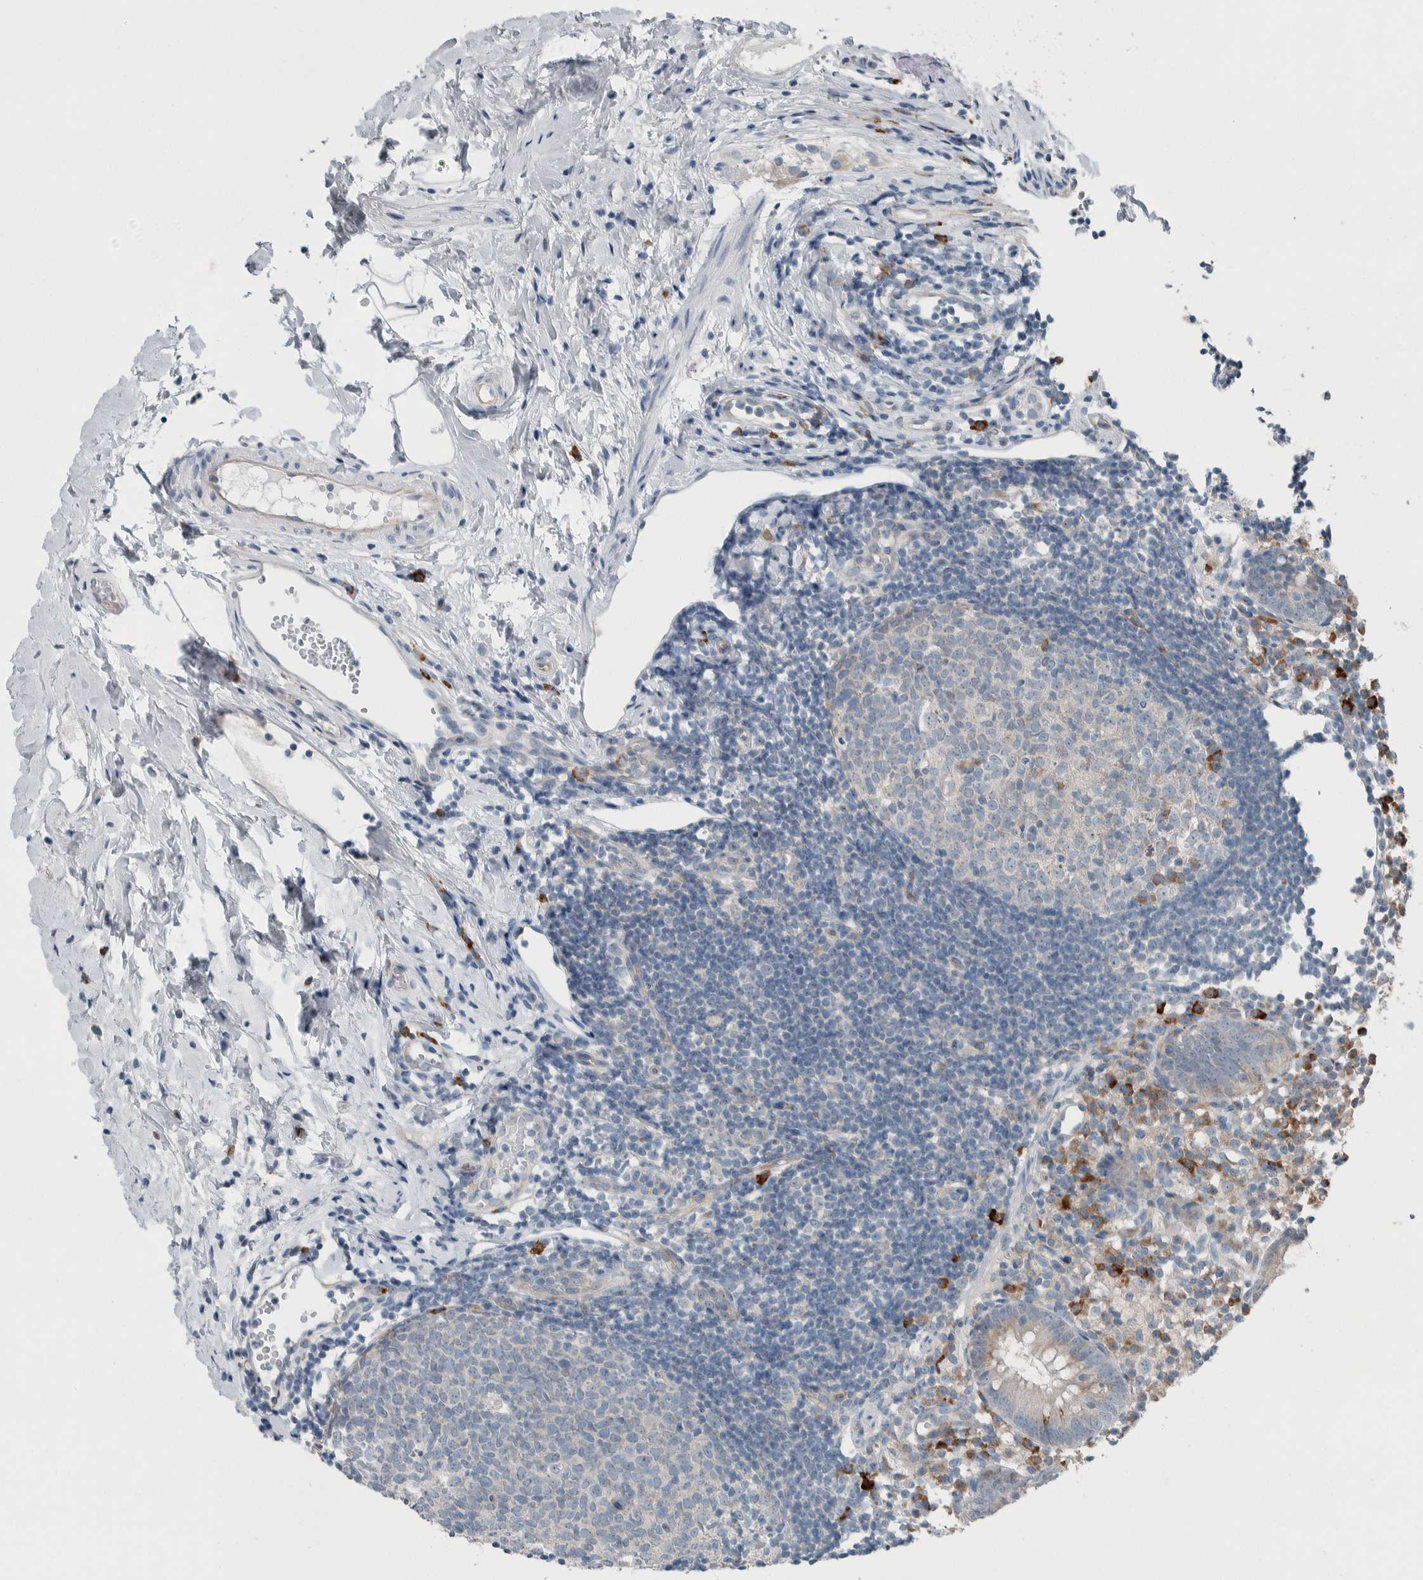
{"staining": {"intensity": "moderate", "quantity": ">75%", "location": "cytoplasmic/membranous"}, "tissue": "appendix", "cell_type": "Glandular cells", "image_type": "normal", "snomed": [{"axis": "morphology", "description": "Normal tissue, NOS"}, {"axis": "topography", "description": "Appendix"}], "caption": "Immunohistochemistry (IHC) histopathology image of unremarkable appendix: human appendix stained using immunohistochemistry (IHC) exhibits medium levels of moderate protein expression localized specifically in the cytoplasmic/membranous of glandular cells, appearing as a cytoplasmic/membranous brown color.", "gene": "USP25", "patient": {"sex": "female", "age": 20}}